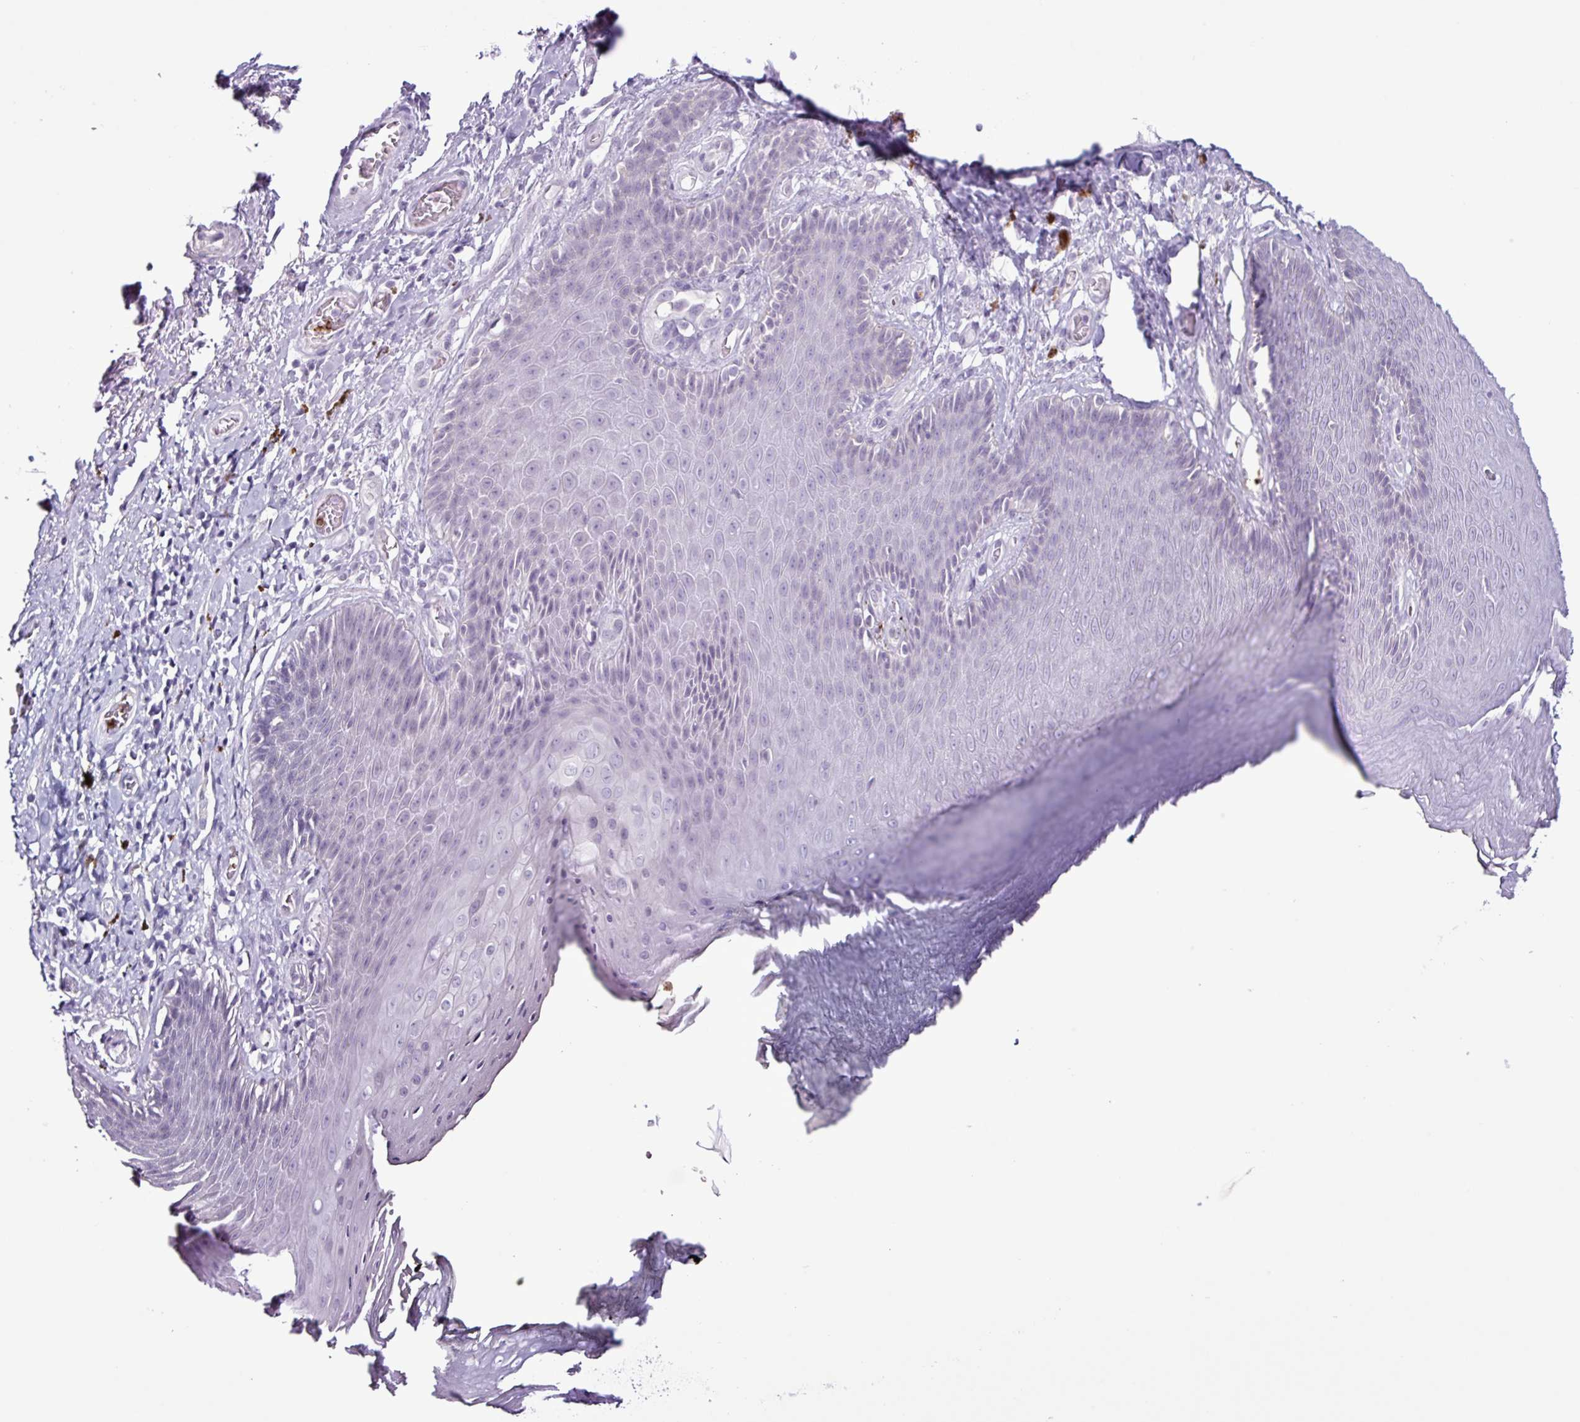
{"staining": {"intensity": "negative", "quantity": "none", "location": "none"}, "tissue": "skin", "cell_type": "Epidermal cells", "image_type": "normal", "snomed": [{"axis": "morphology", "description": "Normal tissue, NOS"}, {"axis": "topography", "description": "Anal"}, {"axis": "topography", "description": "Peripheral nerve tissue"}], "caption": "The photomicrograph shows no staining of epidermal cells in unremarkable skin. (DAB (3,3'-diaminobenzidine) immunohistochemistry visualized using brightfield microscopy, high magnification).", "gene": "TMEM178A", "patient": {"sex": "male", "age": 53}}